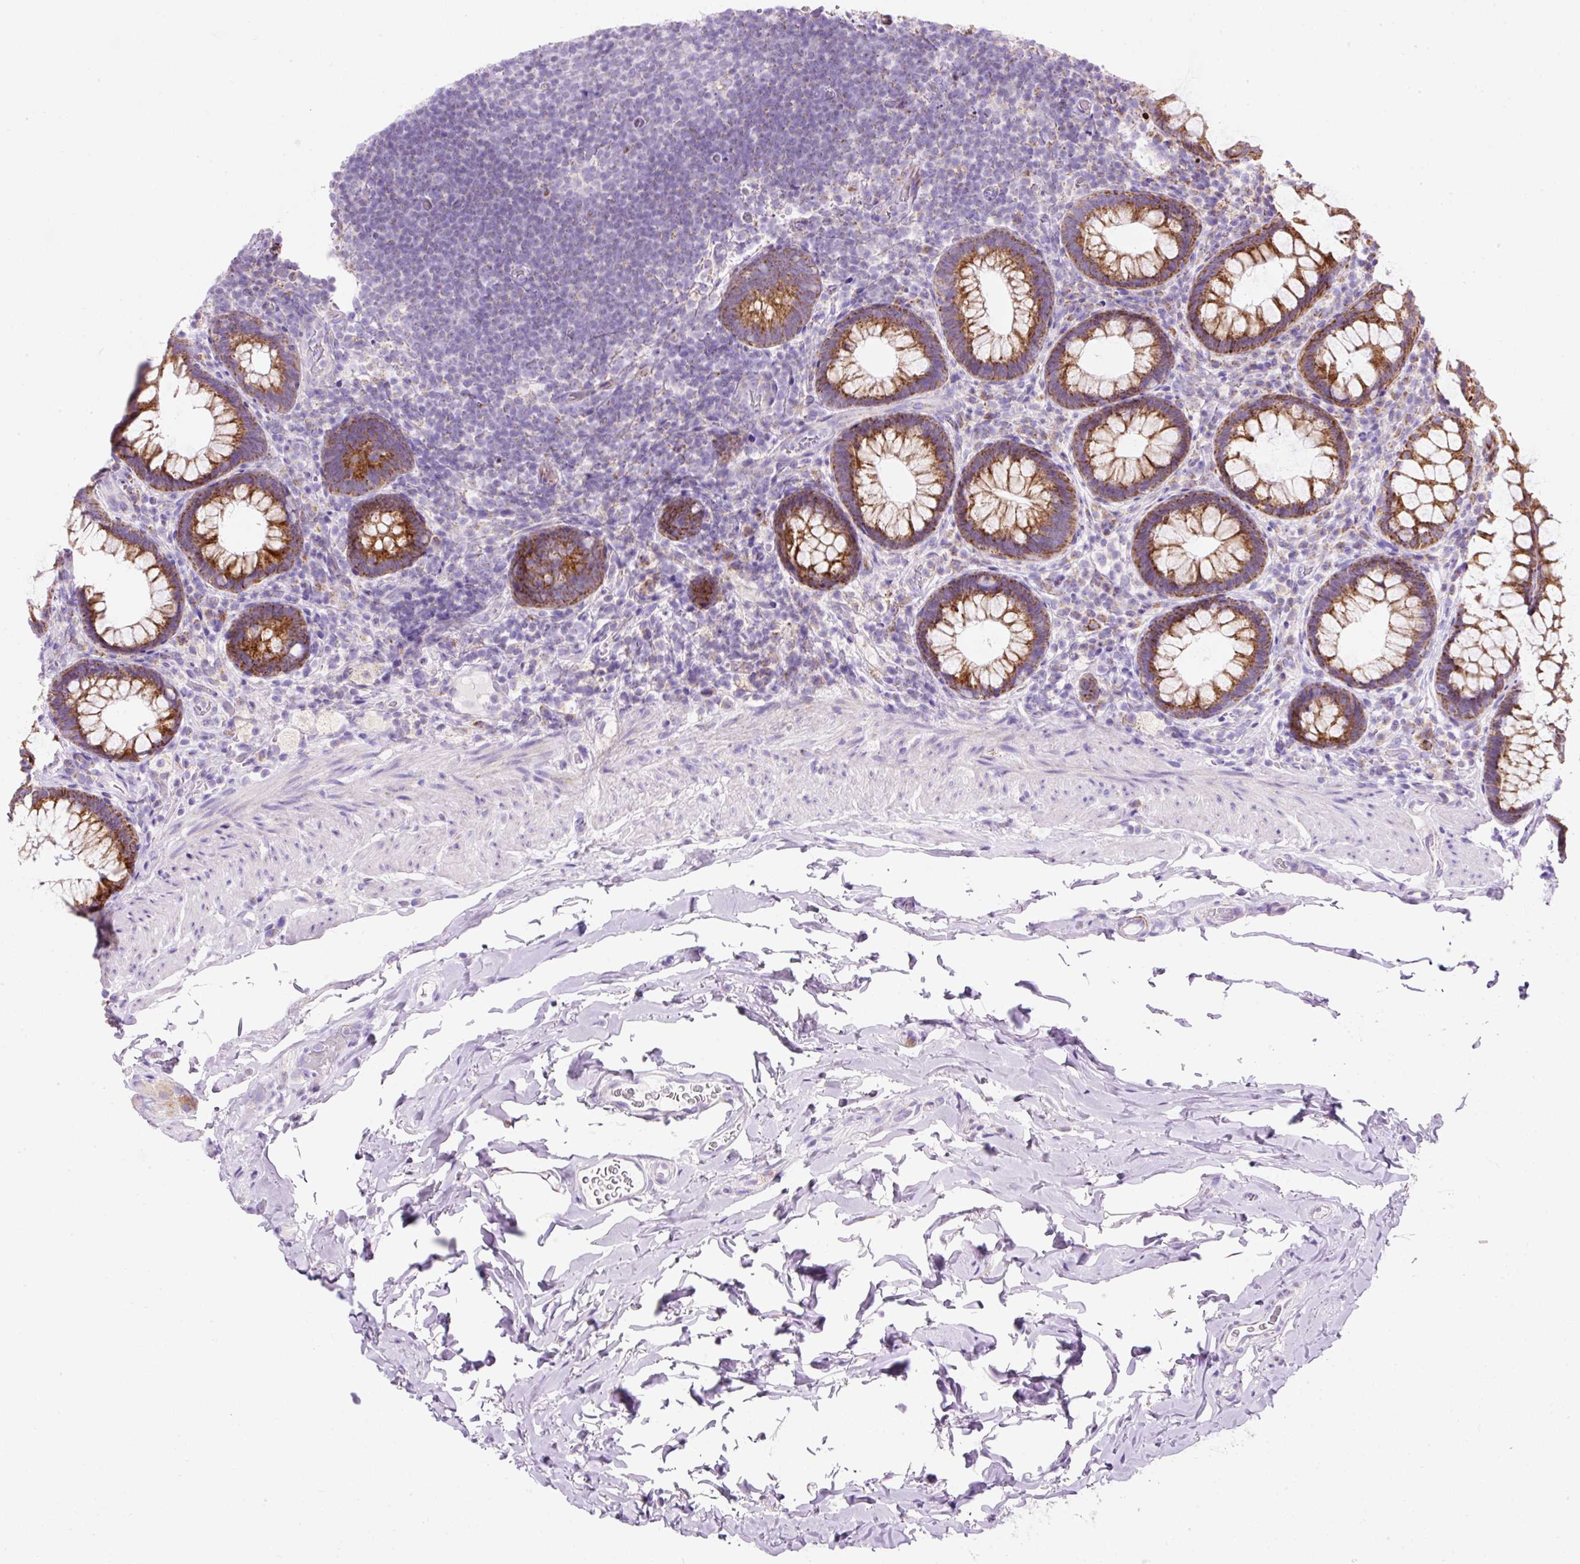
{"staining": {"intensity": "strong", "quantity": ">75%", "location": "cytoplasmic/membranous"}, "tissue": "rectum", "cell_type": "Glandular cells", "image_type": "normal", "snomed": [{"axis": "morphology", "description": "Normal tissue, NOS"}, {"axis": "topography", "description": "Rectum"}], "caption": "Protein positivity by IHC exhibits strong cytoplasmic/membranous staining in about >75% of glandular cells in unremarkable rectum. Using DAB (brown) and hematoxylin (blue) stains, captured at high magnification using brightfield microscopy.", "gene": "PLPP2", "patient": {"sex": "female", "age": 69}}